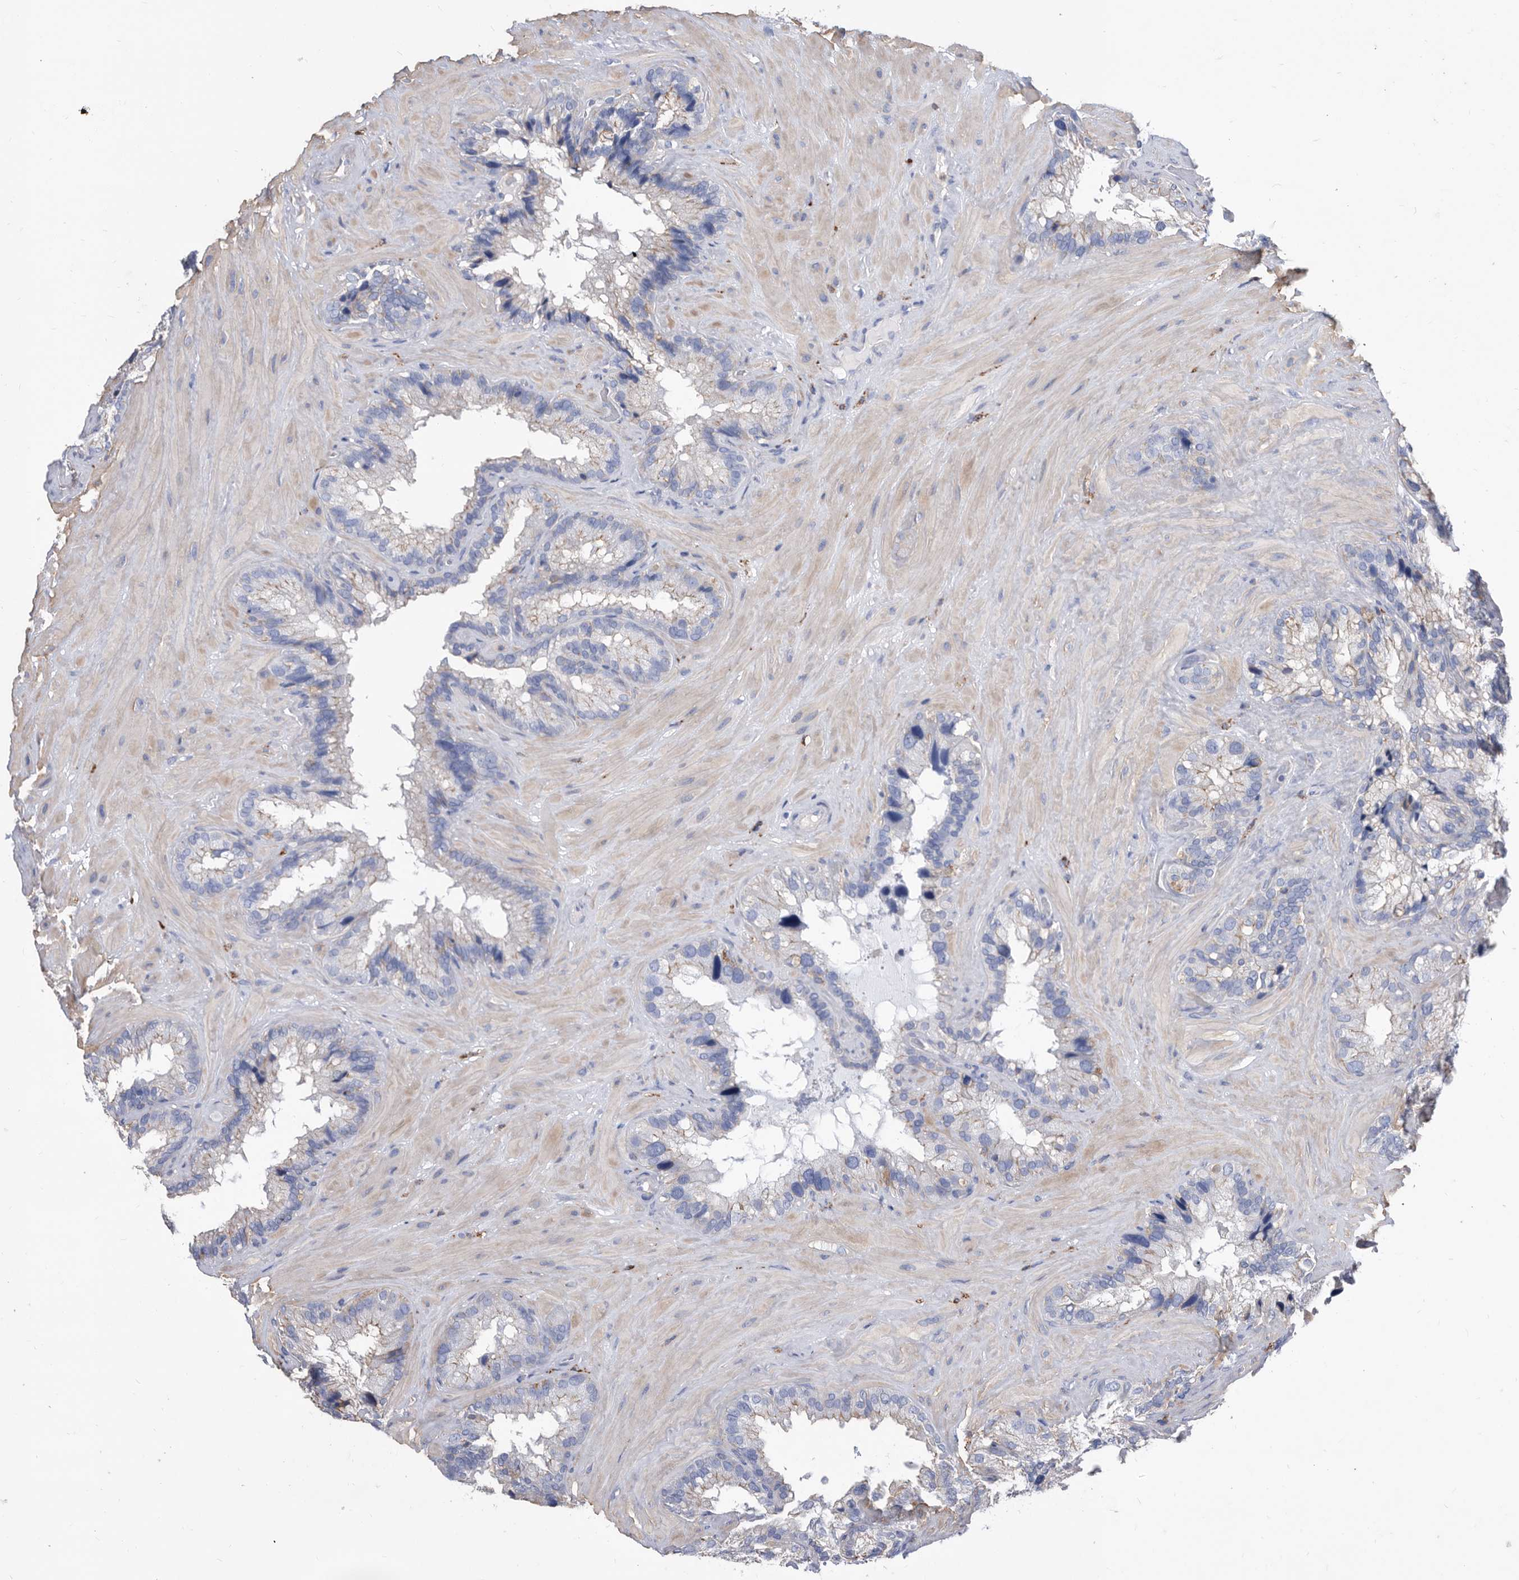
{"staining": {"intensity": "negative", "quantity": "none", "location": "none"}, "tissue": "seminal vesicle", "cell_type": "Glandular cells", "image_type": "normal", "snomed": [{"axis": "morphology", "description": "Normal tissue, NOS"}, {"axis": "topography", "description": "Prostate"}, {"axis": "topography", "description": "Seminal veicle"}], "caption": "High power microscopy histopathology image of an IHC histopathology image of benign seminal vesicle, revealing no significant staining in glandular cells.", "gene": "MS4A4A", "patient": {"sex": "male", "age": 68}}